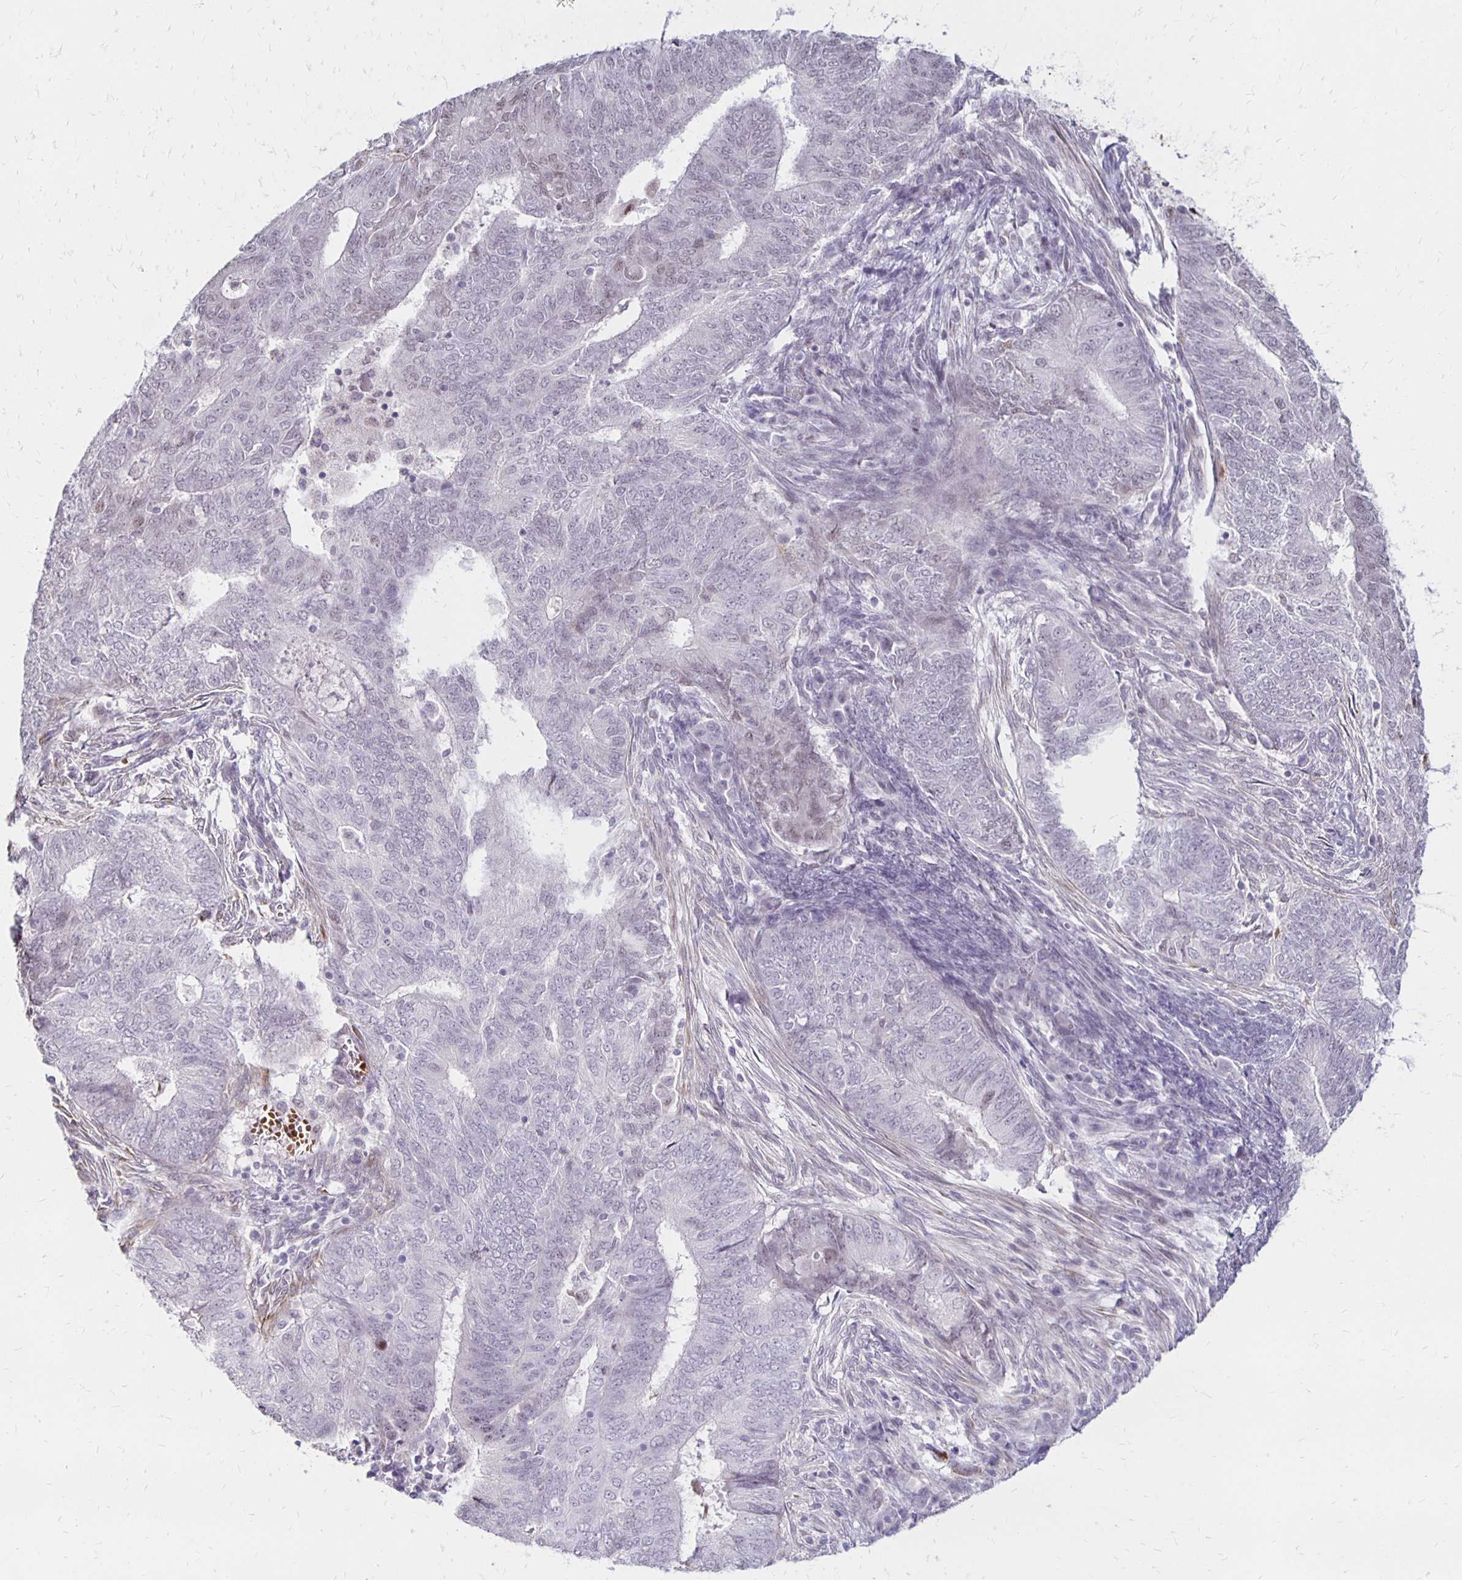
{"staining": {"intensity": "negative", "quantity": "none", "location": "none"}, "tissue": "endometrial cancer", "cell_type": "Tumor cells", "image_type": "cancer", "snomed": [{"axis": "morphology", "description": "Adenocarcinoma, NOS"}, {"axis": "topography", "description": "Endometrium"}], "caption": "IHC photomicrograph of neoplastic tissue: human endometrial cancer (adenocarcinoma) stained with DAB (3,3'-diaminobenzidine) exhibits no significant protein staining in tumor cells. Brightfield microscopy of immunohistochemistry (IHC) stained with DAB (3,3'-diaminobenzidine) (brown) and hematoxylin (blue), captured at high magnification.", "gene": "DAGLA", "patient": {"sex": "female", "age": 62}}